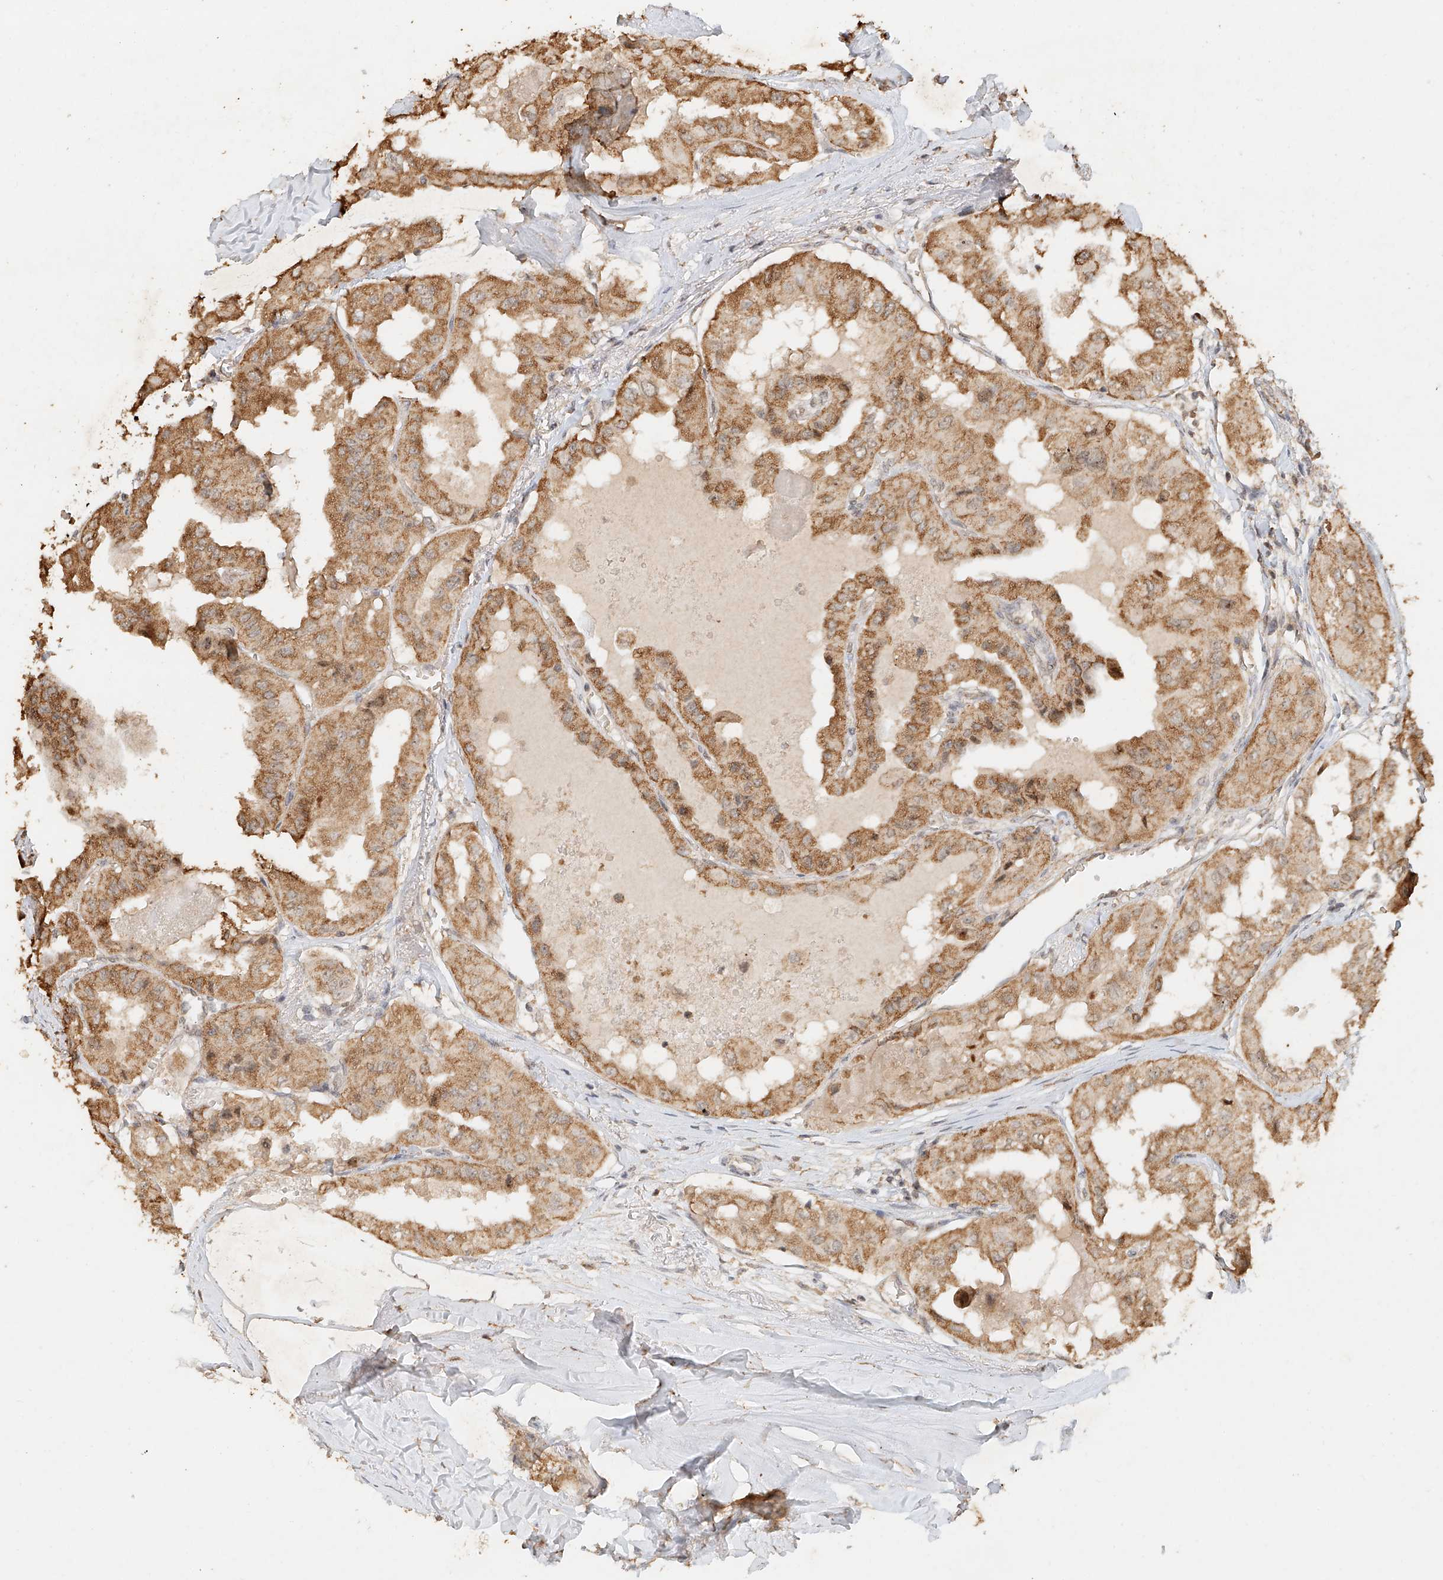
{"staining": {"intensity": "moderate", "quantity": ">75%", "location": "cytoplasmic/membranous"}, "tissue": "thyroid cancer", "cell_type": "Tumor cells", "image_type": "cancer", "snomed": [{"axis": "morphology", "description": "Papillary adenocarcinoma, NOS"}, {"axis": "topography", "description": "Thyroid gland"}], "caption": "Thyroid papillary adenocarcinoma stained with immunohistochemistry demonstrates moderate cytoplasmic/membranous expression in approximately >75% of tumor cells.", "gene": "CXorf58", "patient": {"sex": "female", "age": 59}}